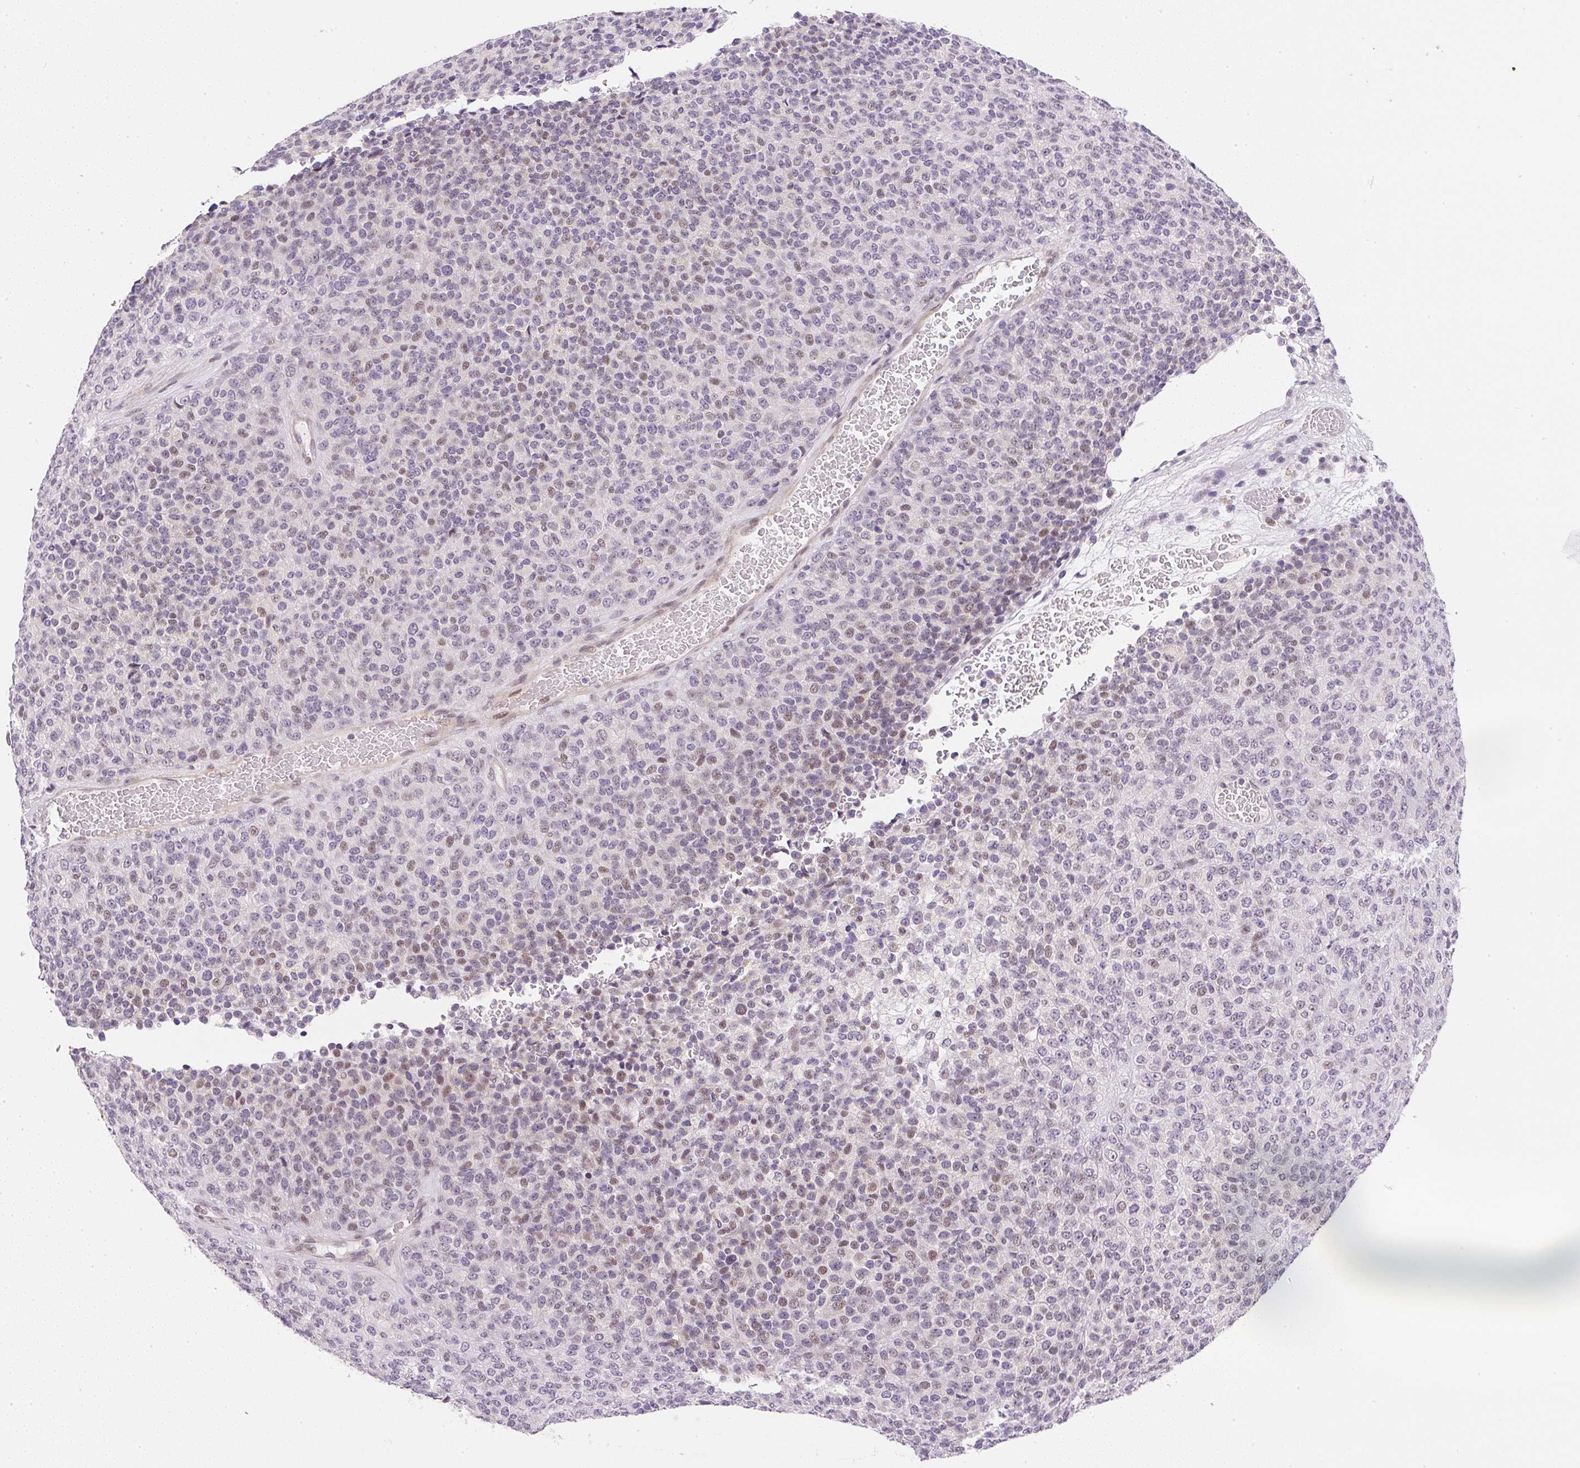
{"staining": {"intensity": "weak", "quantity": "25%-75%", "location": "nuclear"}, "tissue": "melanoma", "cell_type": "Tumor cells", "image_type": "cancer", "snomed": [{"axis": "morphology", "description": "Malignant melanoma, Metastatic site"}, {"axis": "topography", "description": "Brain"}], "caption": "This photomicrograph displays immunohistochemistry (IHC) staining of malignant melanoma (metastatic site), with low weak nuclear expression in approximately 25%-75% of tumor cells.", "gene": "DPPA4", "patient": {"sex": "female", "age": 56}}